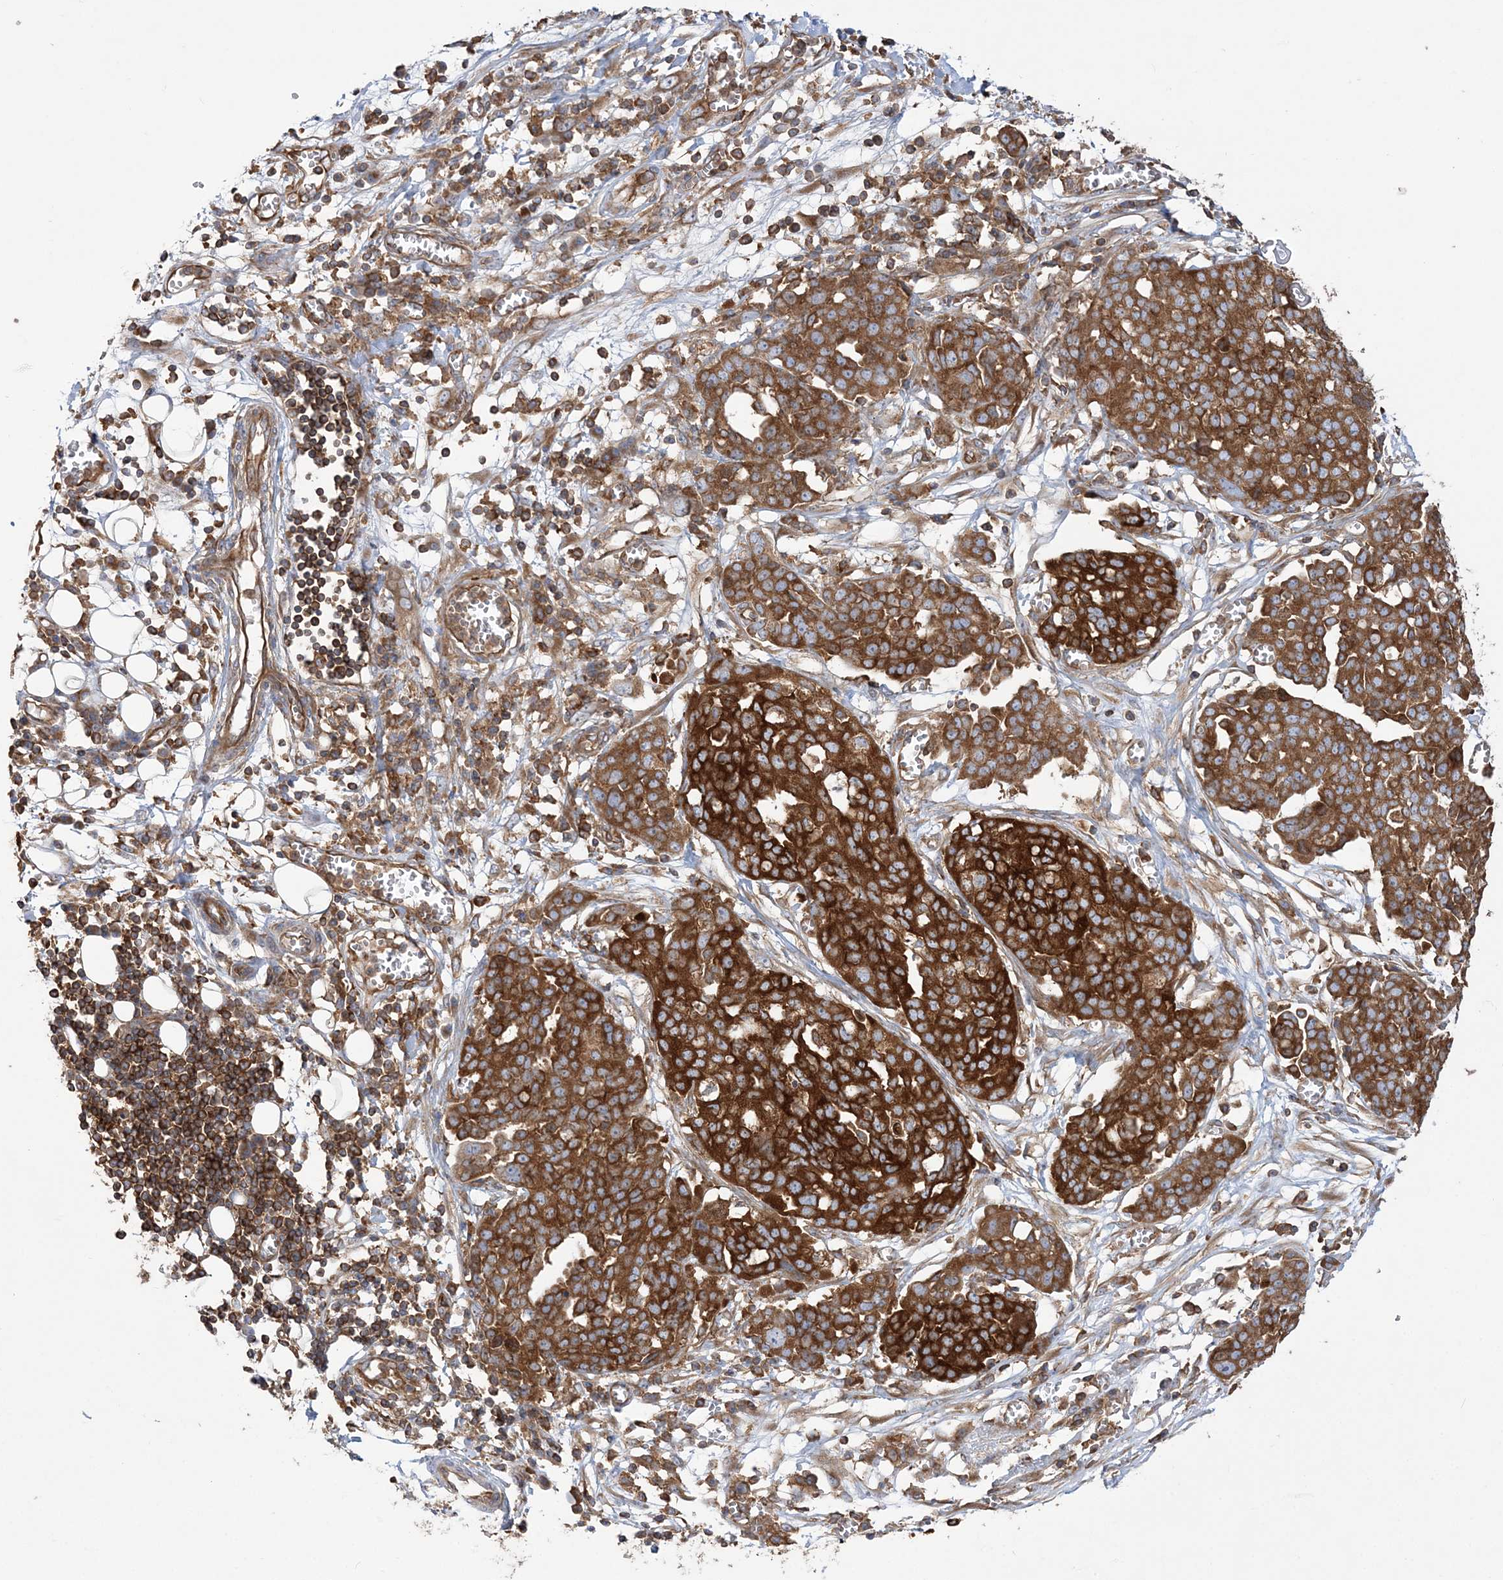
{"staining": {"intensity": "strong", "quantity": ">75%", "location": "cytoplasmic/membranous"}, "tissue": "ovarian cancer", "cell_type": "Tumor cells", "image_type": "cancer", "snomed": [{"axis": "morphology", "description": "Cystadenocarcinoma, serous, NOS"}, {"axis": "topography", "description": "Soft tissue"}, {"axis": "topography", "description": "Ovary"}], "caption": "Ovarian serous cystadenocarcinoma stained for a protein reveals strong cytoplasmic/membranous positivity in tumor cells. (DAB (3,3'-diaminobenzidine) IHC with brightfield microscopy, high magnification).", "gene": "TBC1D5", "patient": {"sex": "female", "age": 57}}